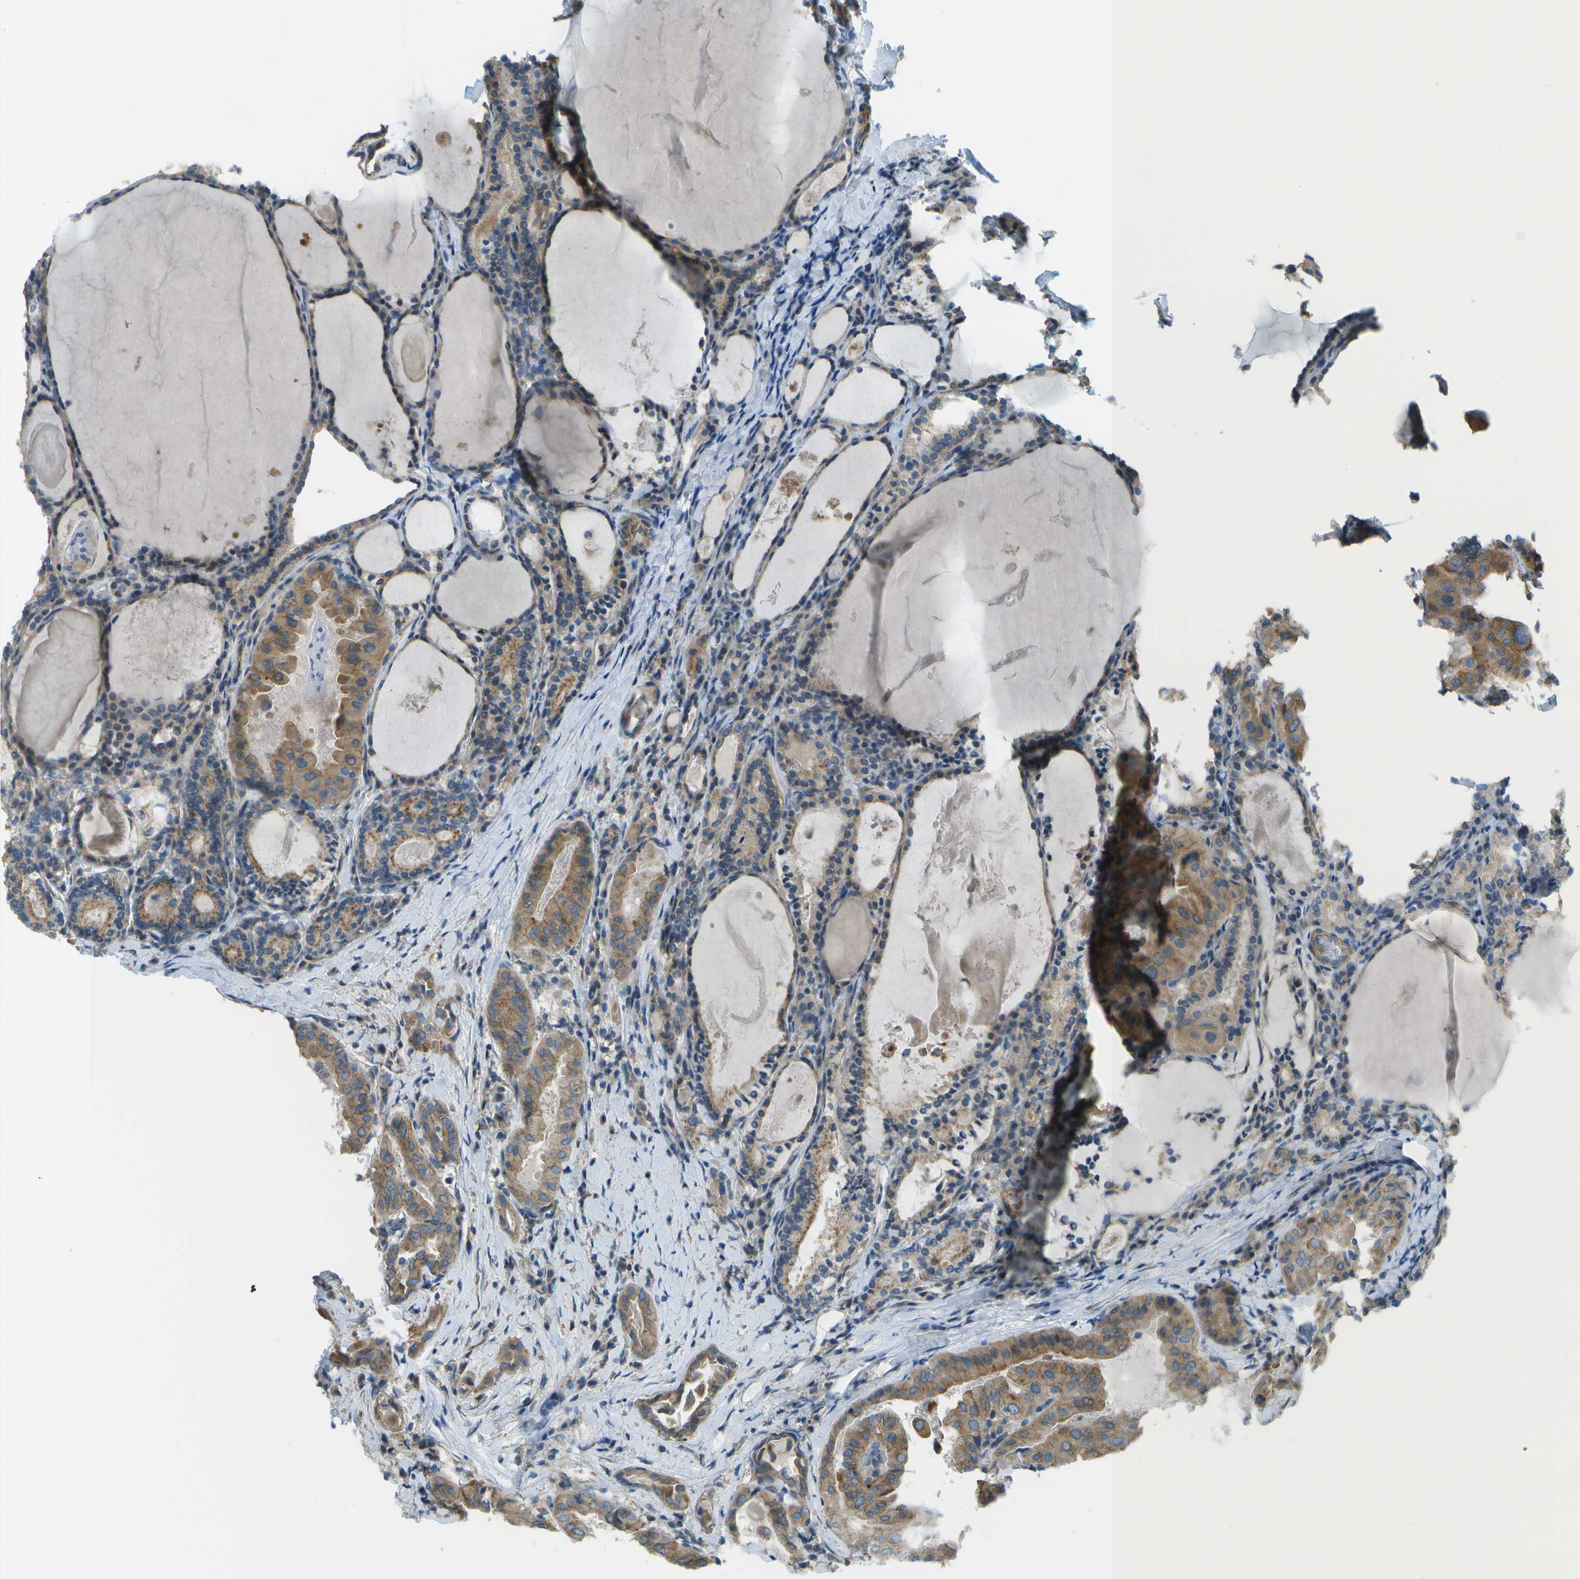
{"staining": {"intensity": "moderate", "quantity": ">75%", "location": "cytoplasmic/membranous"}, "tissue": "thyroid cancer", "cell_type": "Tumor cells", "image_type": "cancer", "snomed": [{"axis": "morphology", "description": "Papillary adenocarcinoma, NOS"}, {"axis": "topography", "description": "Thyroid gland"}], "caption": "Protein staining of papillary adenocarcinoma (thyroid) tissue reveals moderate cytoplasmic/membranous expression in approximately >75% of tumor cells. The staining was performed using DAB, with brown indicating positive protein expression. Nuclei are stained blue with hematoxylin.", "gene": "MYH11", "patient": {"sex": "female", "age": 42}}